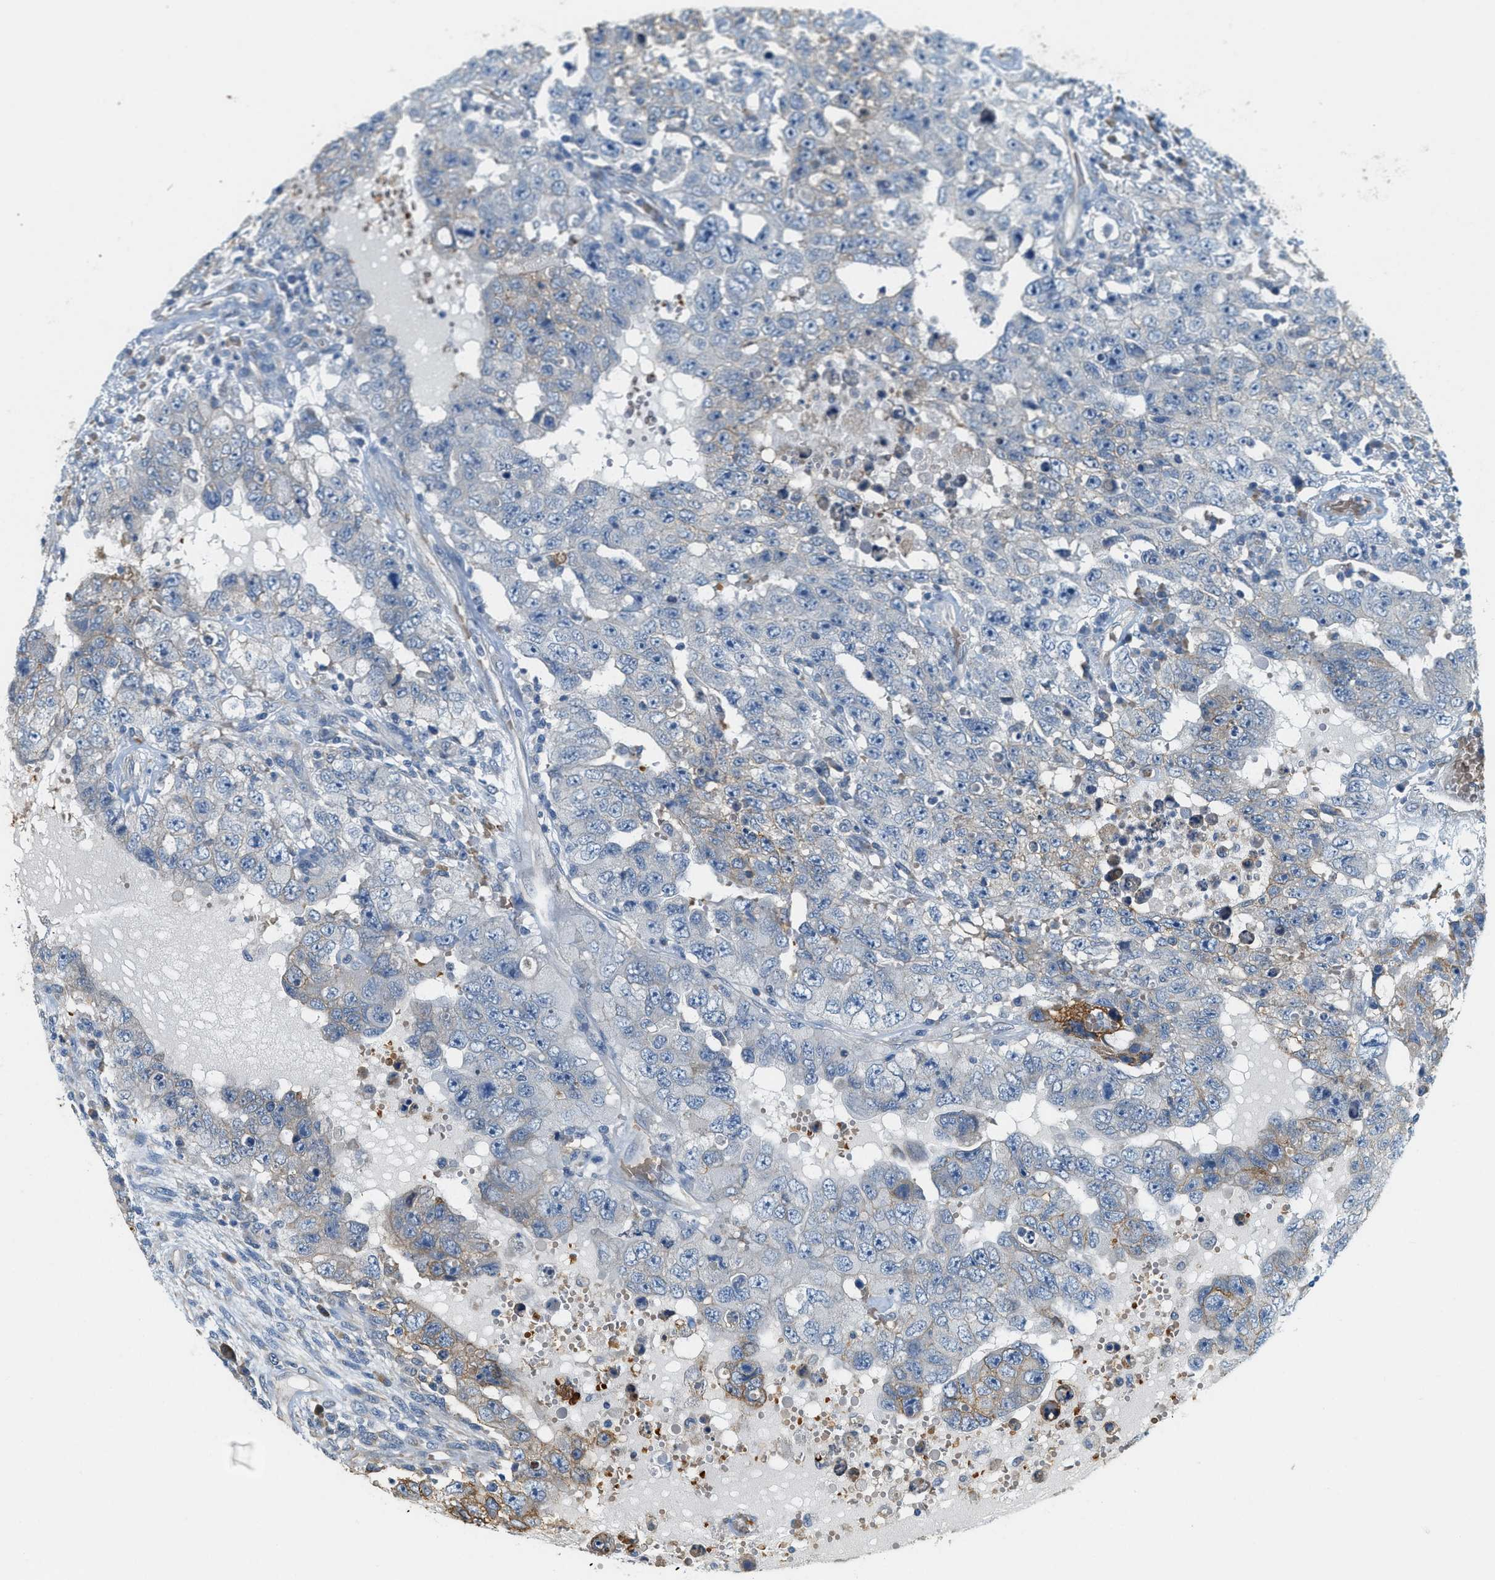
{"staining": {"intensity": "weak", "quantity": "<25%", "location": "cytoplasmic/membranous"}, "tissue": "testis cancer", "cell_type": "Tumor cells", "image_type": "cancer", "snomed": [{"axis": "morphology", "description": "Carcinoma, Embryonal, NOS"}, {"axis": "topography", "description": "Testis"}], "caption": "Testis embryonal carcinoma was stained to show a protein in brown. There is no significant positivity in tumor cells. (Stains: DAB (3,3'-diaminobenzidine) IHC with hematoxylin counter stain, Microscopy: brightfield microscopy at high magnification).", "gene": "CYTH2", "patient": {"sex": "male", "age": 26}}